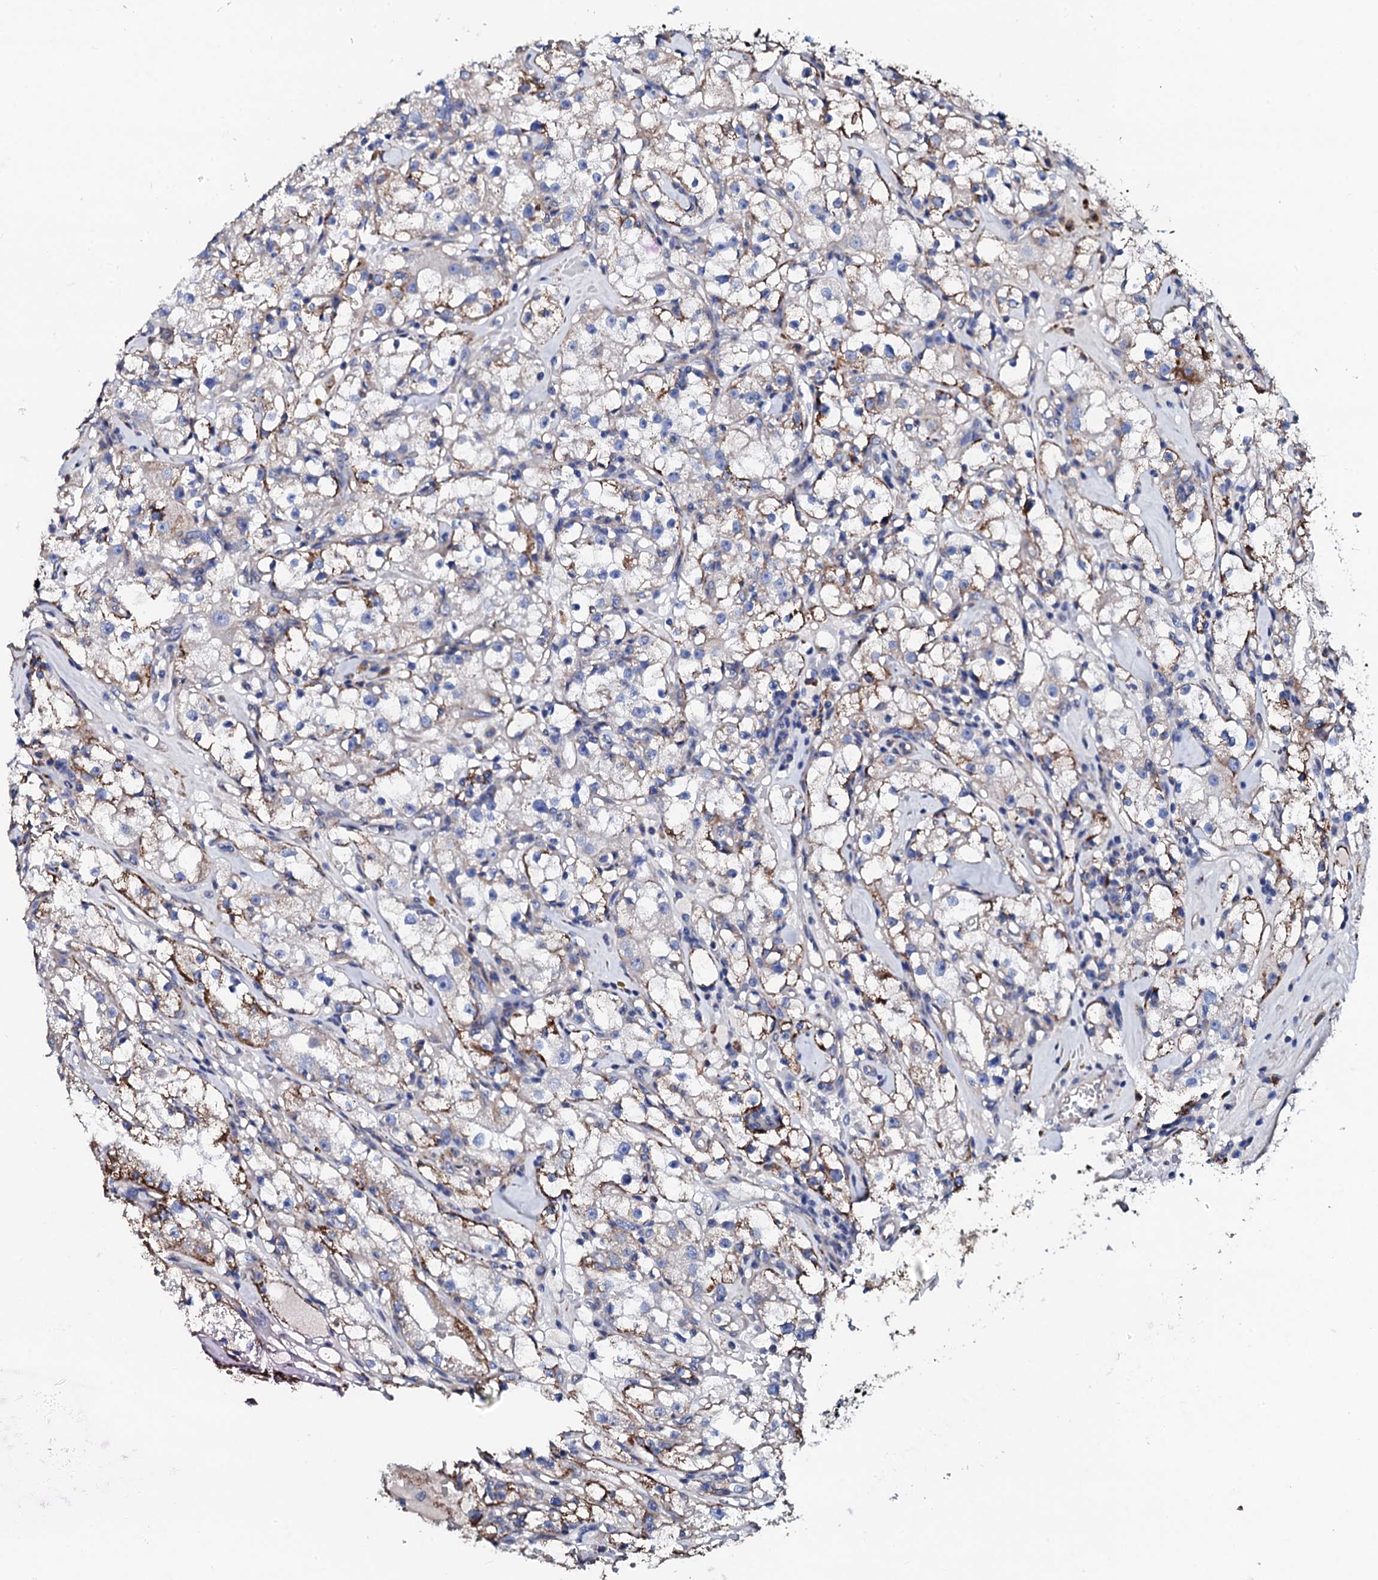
{"staining": {"intensity": "moderate", "quantity": "<25%", "location": "cytoplasmic/membranous"}, "tissue": "renal cancer", "cell_type": "Tumor cells", "image_type": "cancer", "snomed": [{"axis": "morphology", "description": "Adenocarcinoma, NOS"}, {"axis": "topography", "description": "Kidney"}], "caption": "Renal cancer (adenocarcinoma) stained with a protein marker shows moderate staining in tumor cells.", "gene": "KLHL32", "patient": {"sex": "male", "age": 56}}